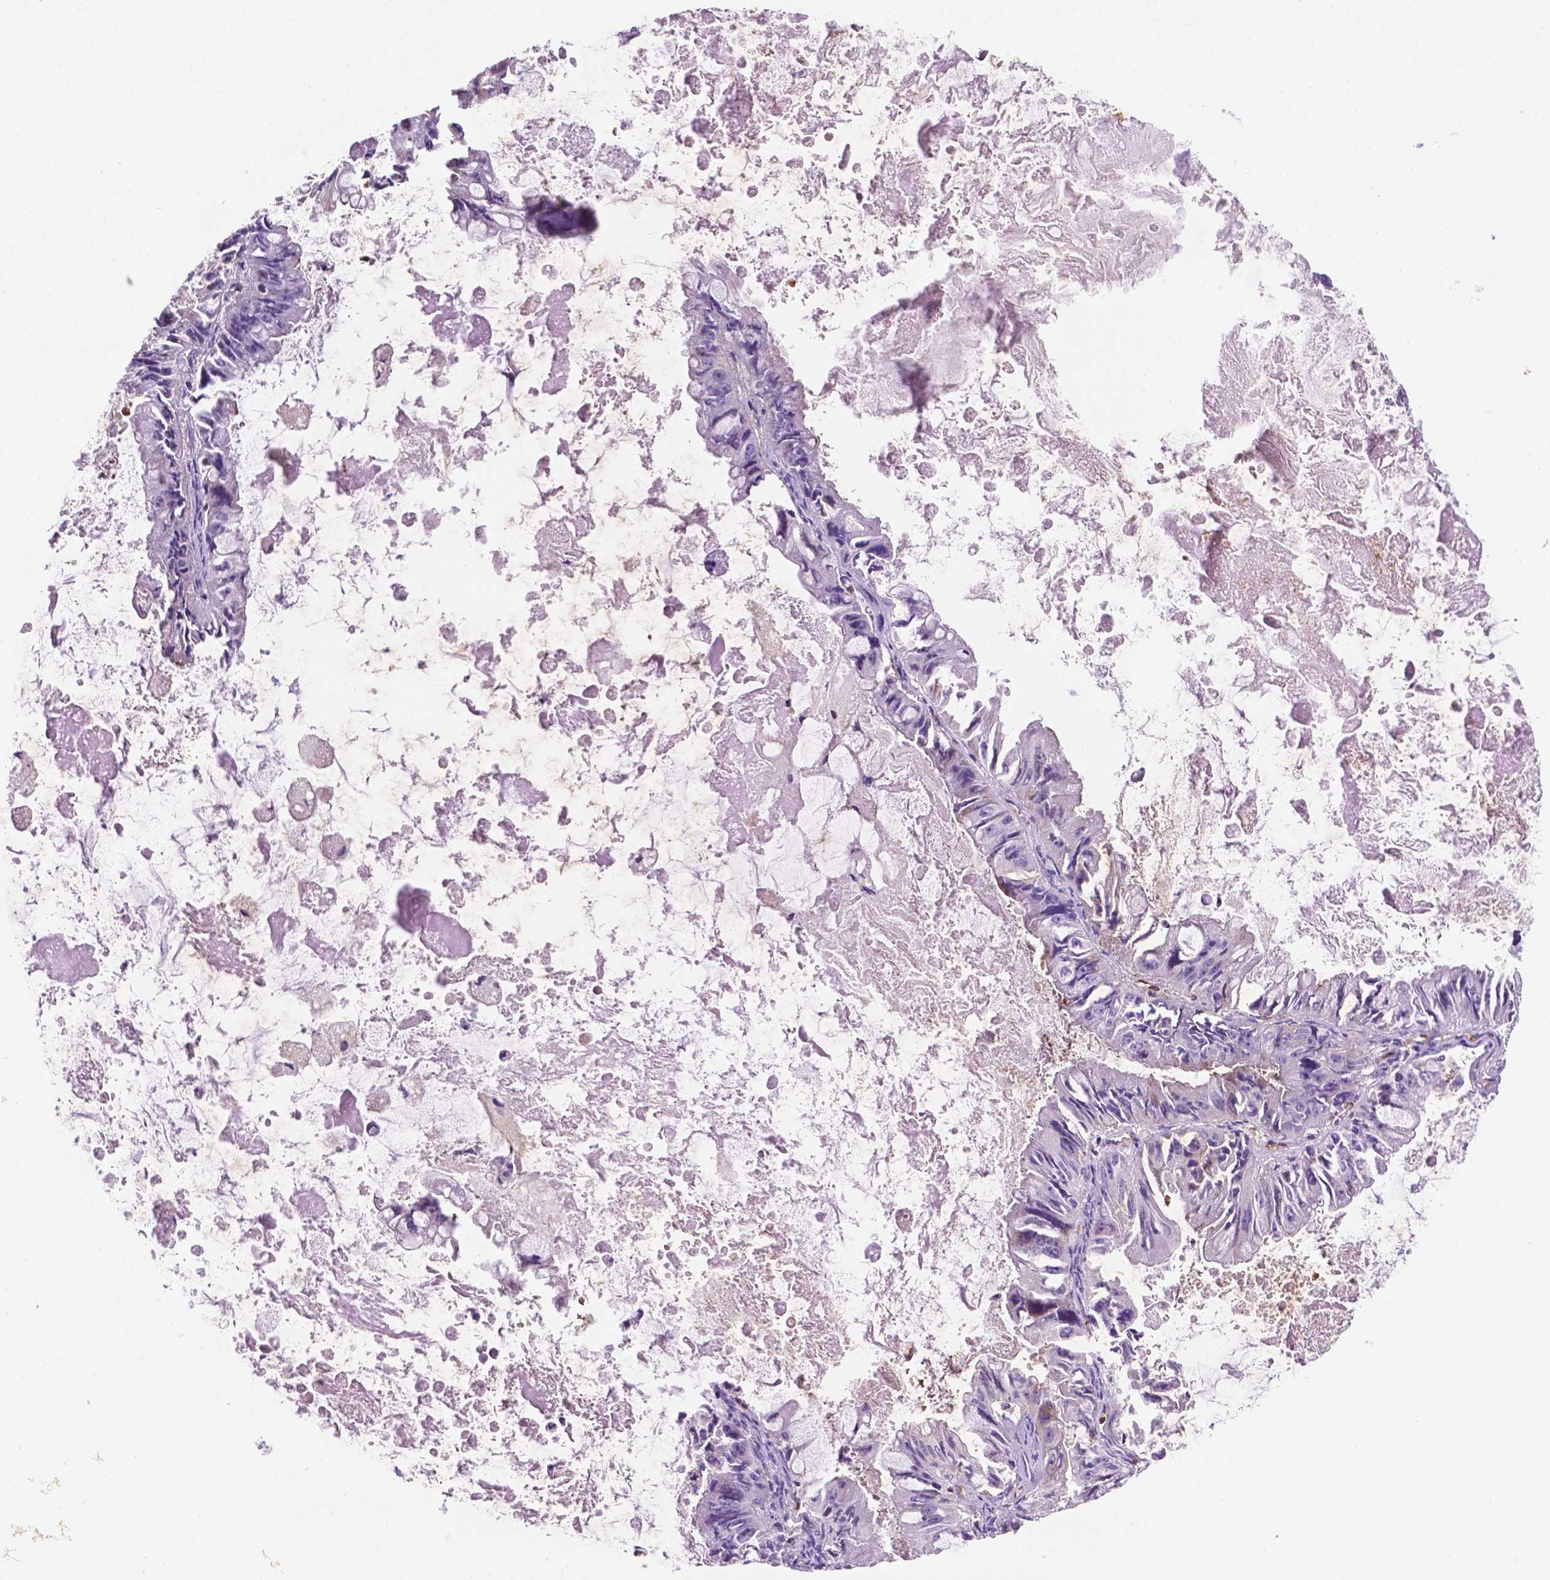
{"staining": {"intensity": "moderate", "quantity": "<25%", "location": "cytoplasmic/membranous"}, "tissue": "ovarian cancer", "cell_type": "Tumor cells", "image_type": "cancer", "snomed": [{"axis": "morphology", "description": "Cystadenocarcinoma, mucinous, NOS"}, {"axis": "topography", "description": "Ovary"}], "caption": "IHC (DAB (3,3'-diaminobenzidine)) staining of human ovarian mucinous cystadenocarcinoma exhibits moderate cytoplasmic/membranous protein staining in about <25% of tumor cells. (DAB (3,3'-diaminobenzidine) IHC, brown staining for protein, blue staining for nuclei).", "gene": "DCN", "patient": {"sex": "female", "age": 61}}